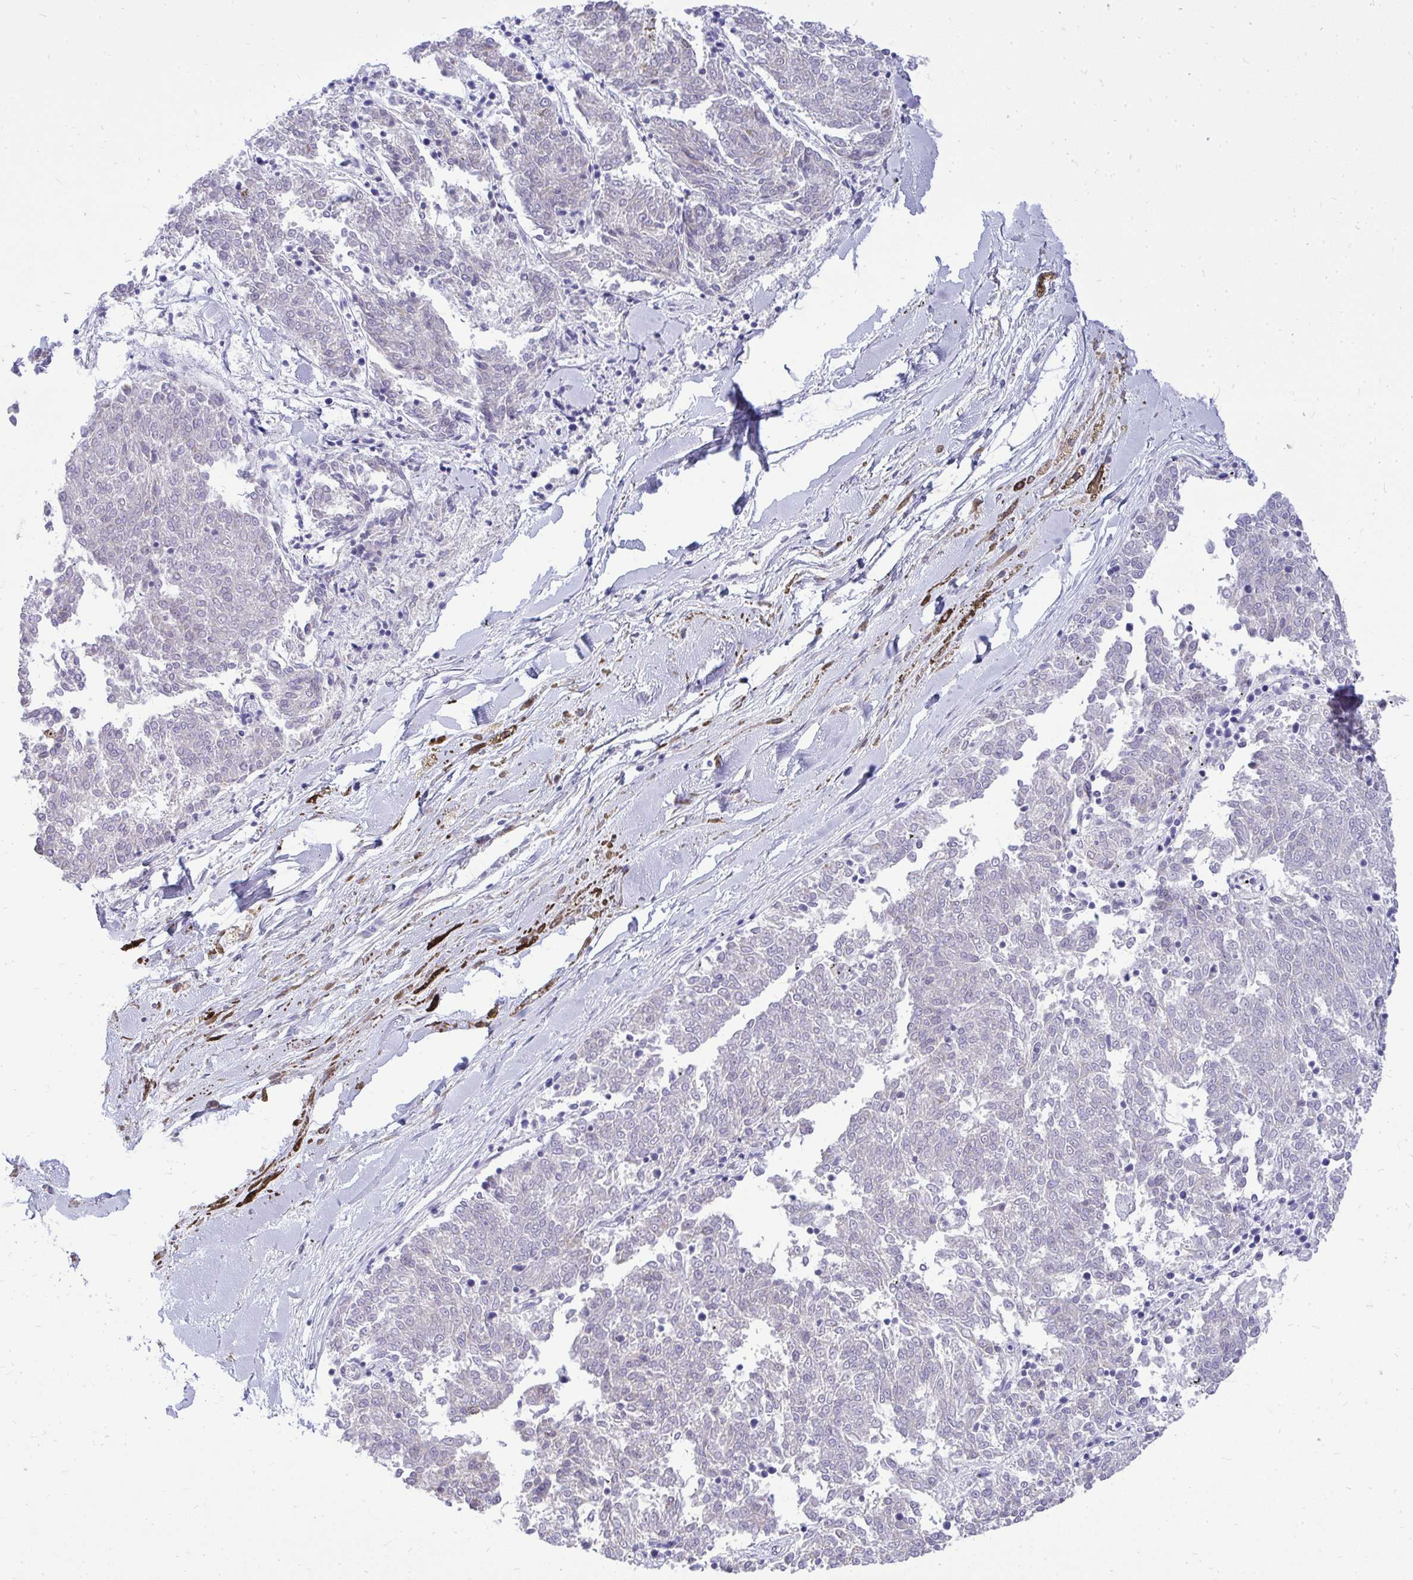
{"staining": {"intensity": "negative", "quantity": "none", "location": "none"}, "tissue": "melanoma", "cell_type": "Tumor cells", "image_type": "cancer", "snomed": [{"axis": "morphology", "description": "Malignant melanoma, NOS"}, {"axis": "topography", "description": "Skin"}], "caption": "High magnification brightfield microscopy of melanoma stained with DAB (brown) and counterstained with hematoxylin (blue): tumor cells show no significant staining.", "gene": "OR8D1", "patient": {"sex": "female", "age": 72}}